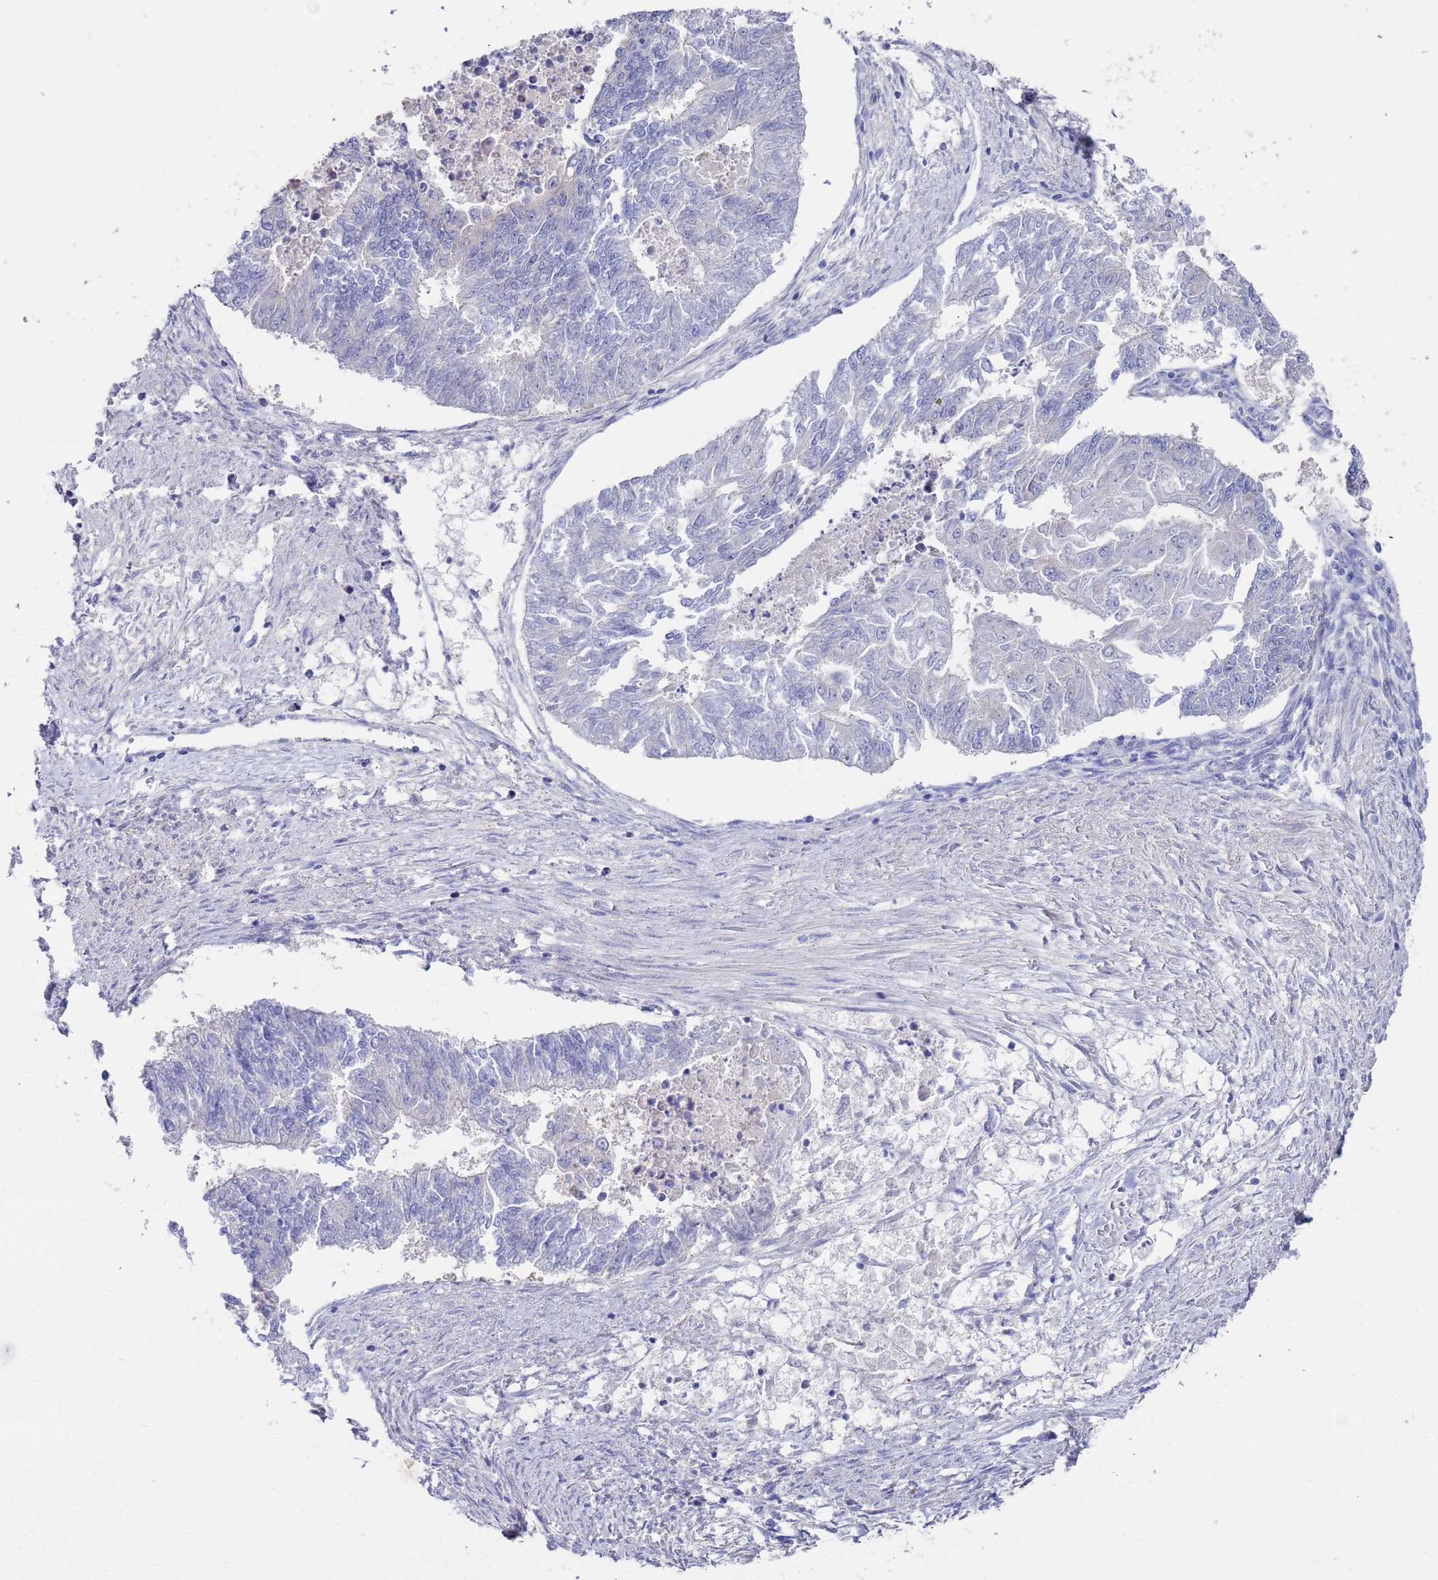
{"staining": {"intensity": "negative", "quantity": "none", "location": "none"}, "tissue": "endometrial cancer", "cell_type": "Tumor cells", "image_type": "cancer", "snomed": [{"axis": "morphology", "description": "Adenocarcinoma, NOS"}, {"axis": "topography", "description": "Endometrium"}], "caption": "Tumor cells are negative for protein expression in human endometrial adenocarcinoma.", "gene": "KRTCAP3", "patient": {"sex": "female", "age": 32}}